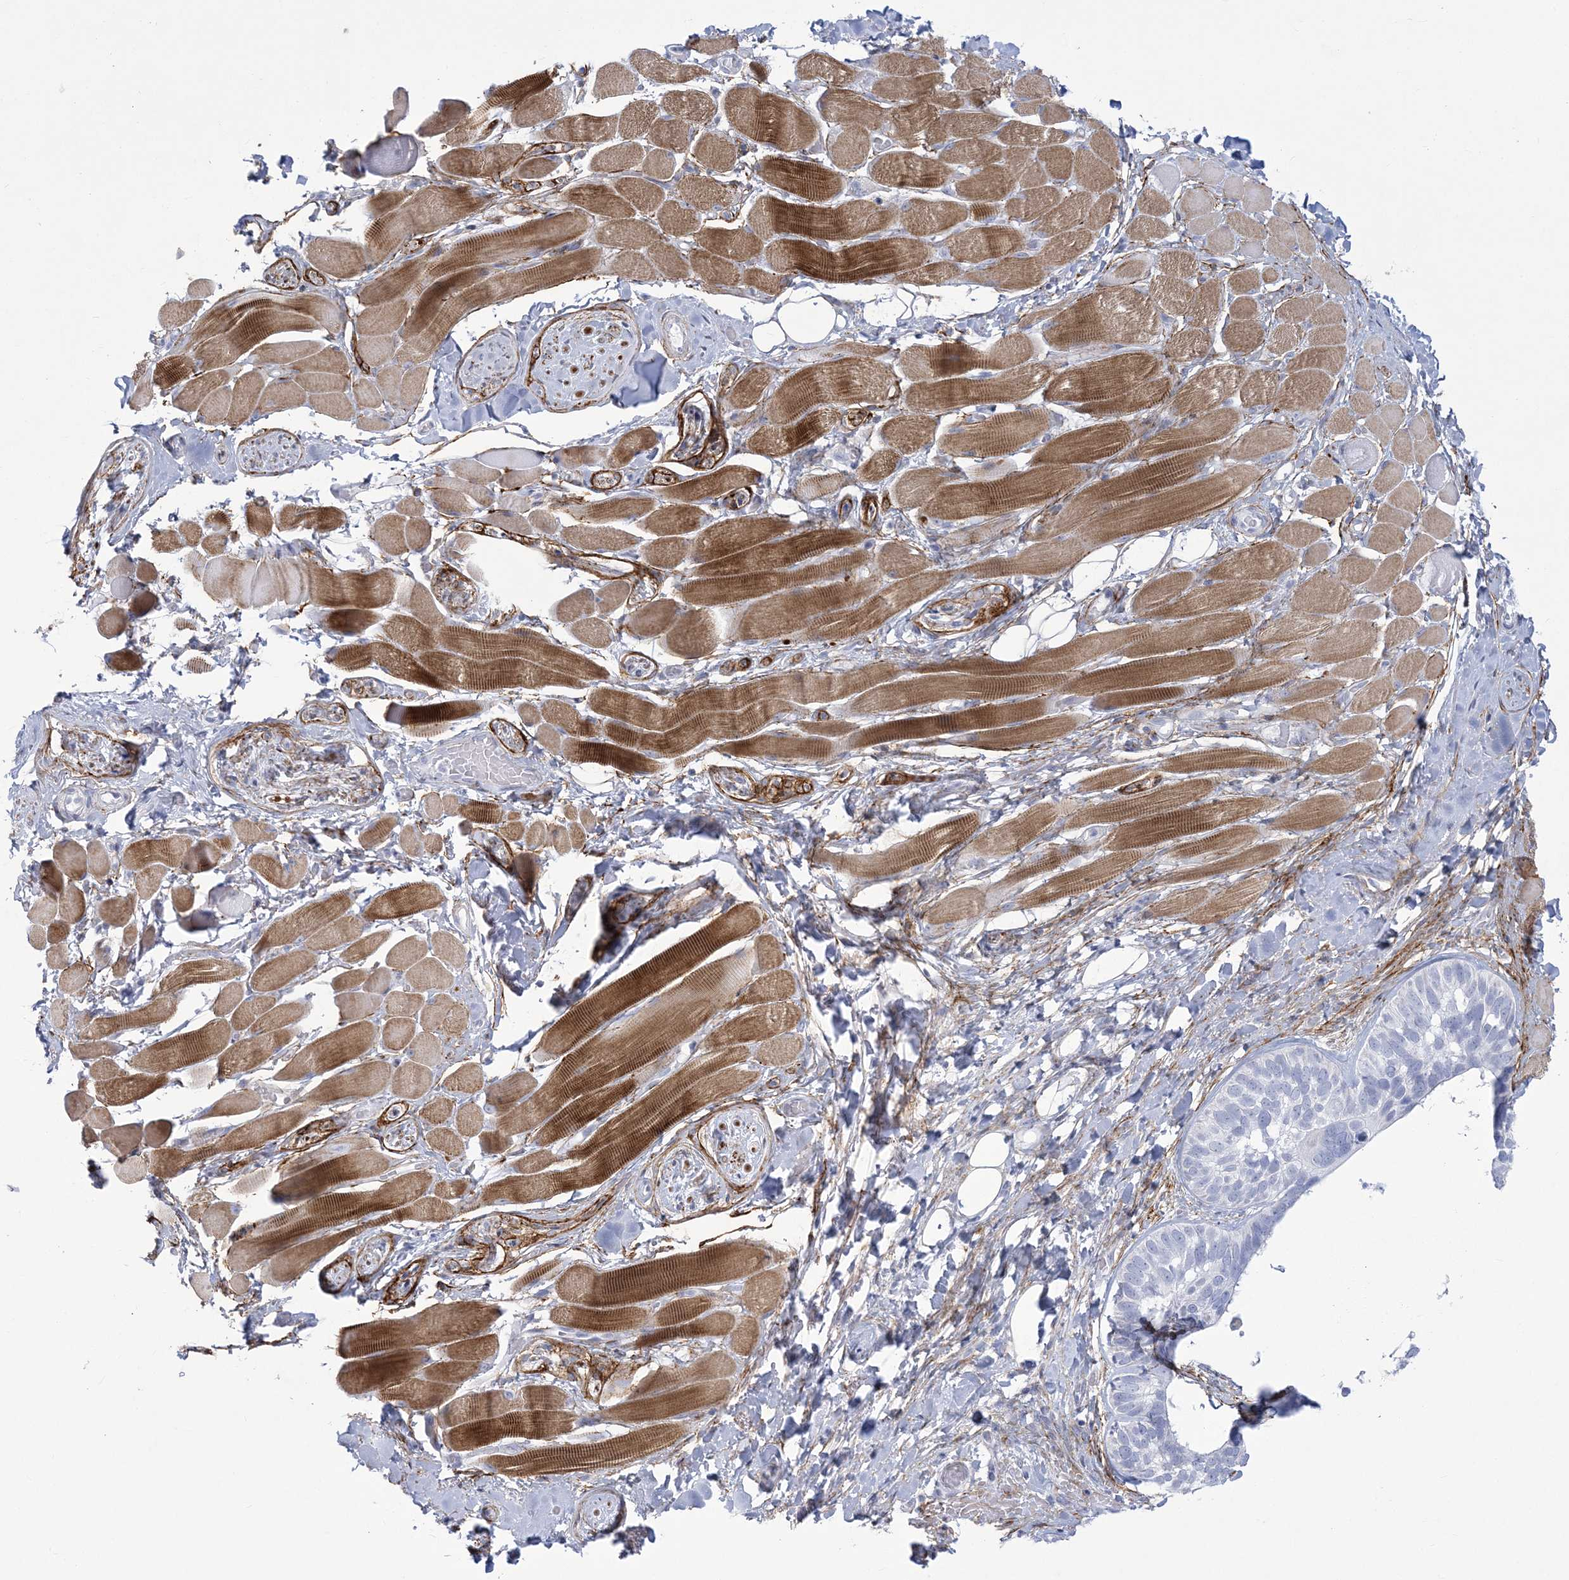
{"staining": {"intensity": "negative", "quantity": "none", "location": "none"}, "tissue": "skin cancer", "cell_type": "Tumor cells", "image_type": "cancer", "snomed": [{"axis": "morphology", "description": "Basal cell carcinoma"}, {"axis": "topography", "description": "Skin"}], "caption": "This is an IHC image of skin cancer. There is no staining in tumor cells.", "gene": "WDR27", "patient": {"sex": "male", "age": 62}}